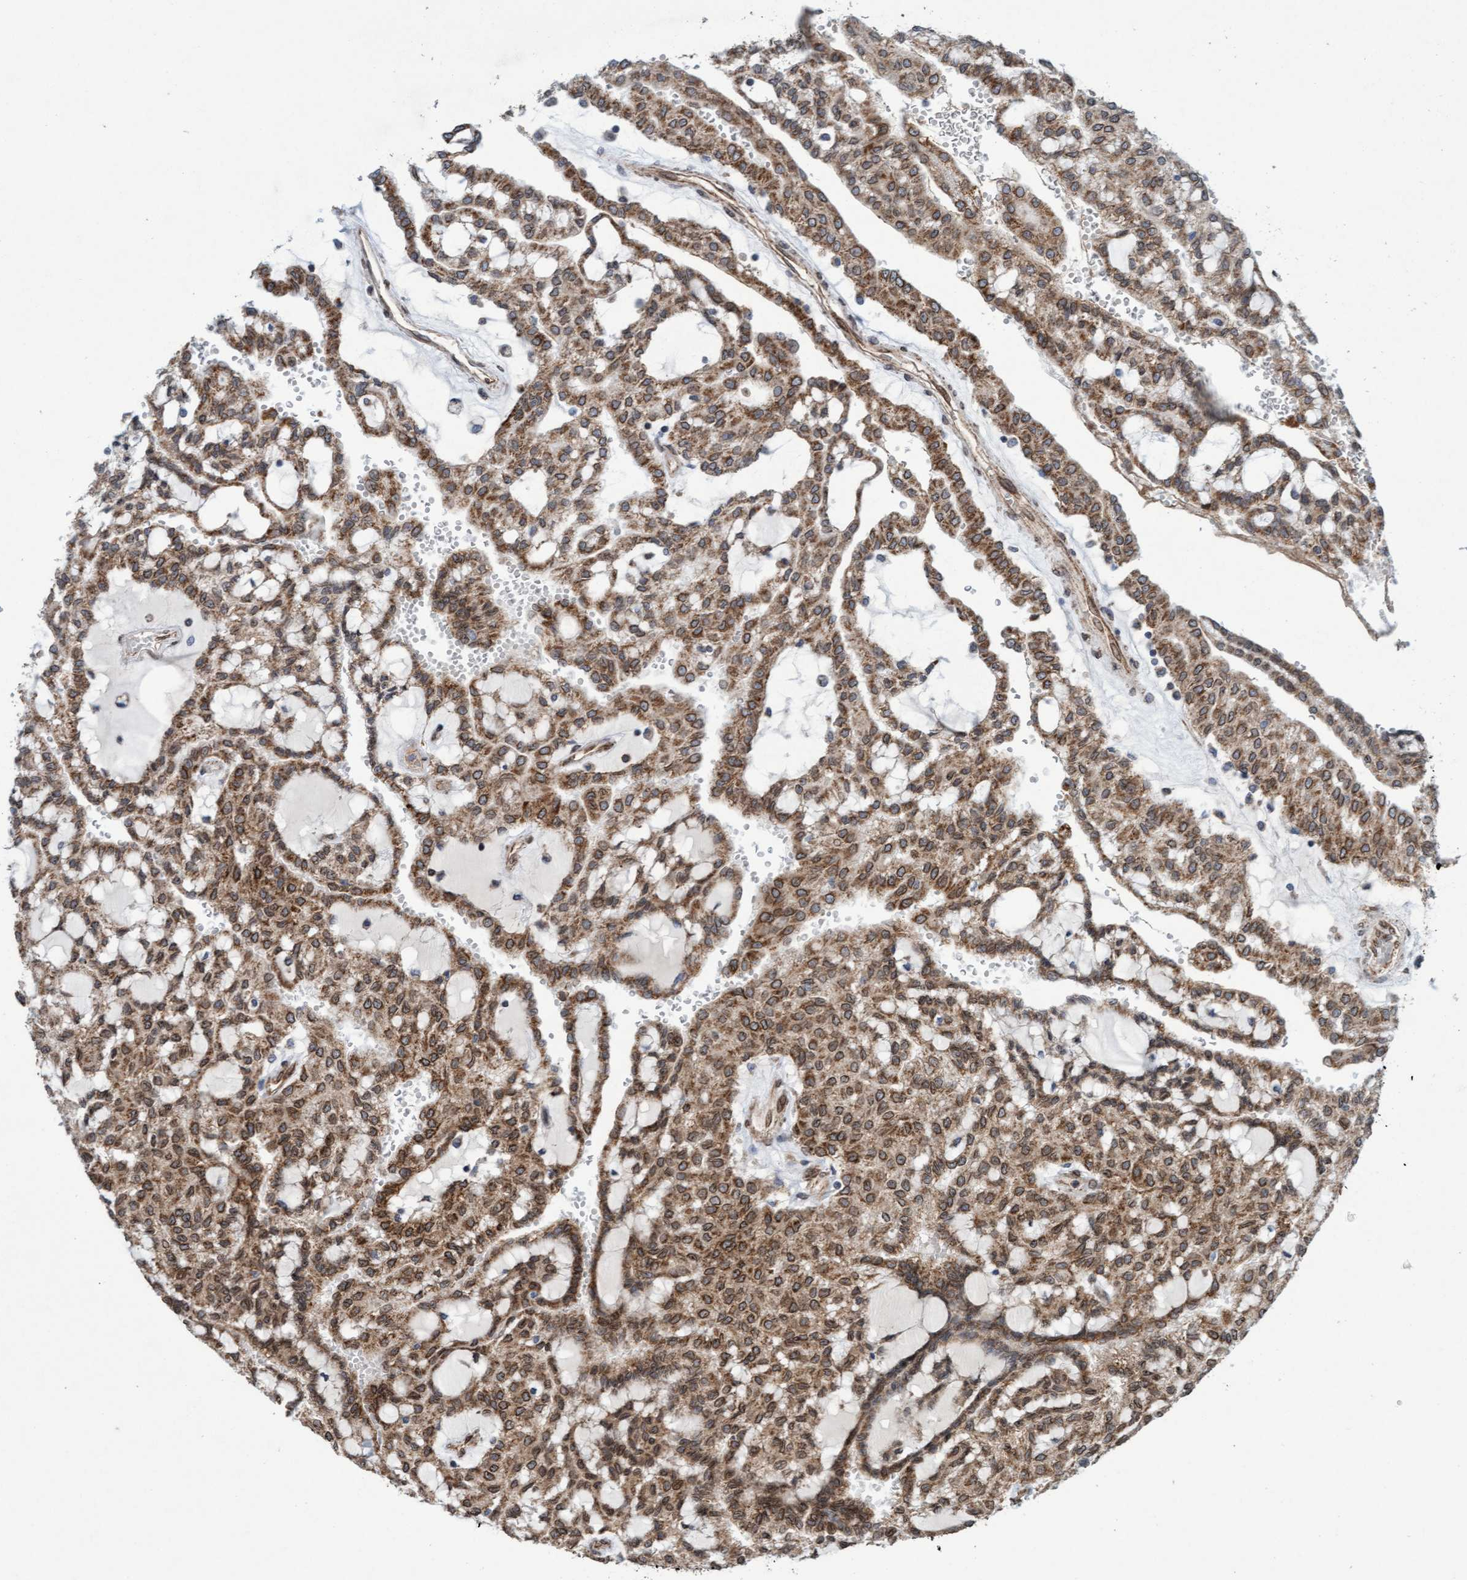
{"staining": {"intensity": "moderate", "quantity": ">75%", "location": "cytoplasmic/membranous"}, "tissue": "renal cancer", "cell_type": "Tumor cells", "image_type": "cancer", "snomed": [{"axis": "morphology", "description": "Adenocarcinoma, NOS"}, {"axis": "topography", "description": "Kidney"}], "caption": "Immunohistochemistry of human renal adenocarcinoma exhibits medium levels of moderate cytoplasmic/membranous expression in about >75% of tumor cells. Using DAB (3,3'-diaminobenzidine) (brown) and hematoxylin (blue) stains, captured at high magnification using brightfield microscopy.", "gene": "MRPS23", "patient": {"sex": "male", "age": 63}}